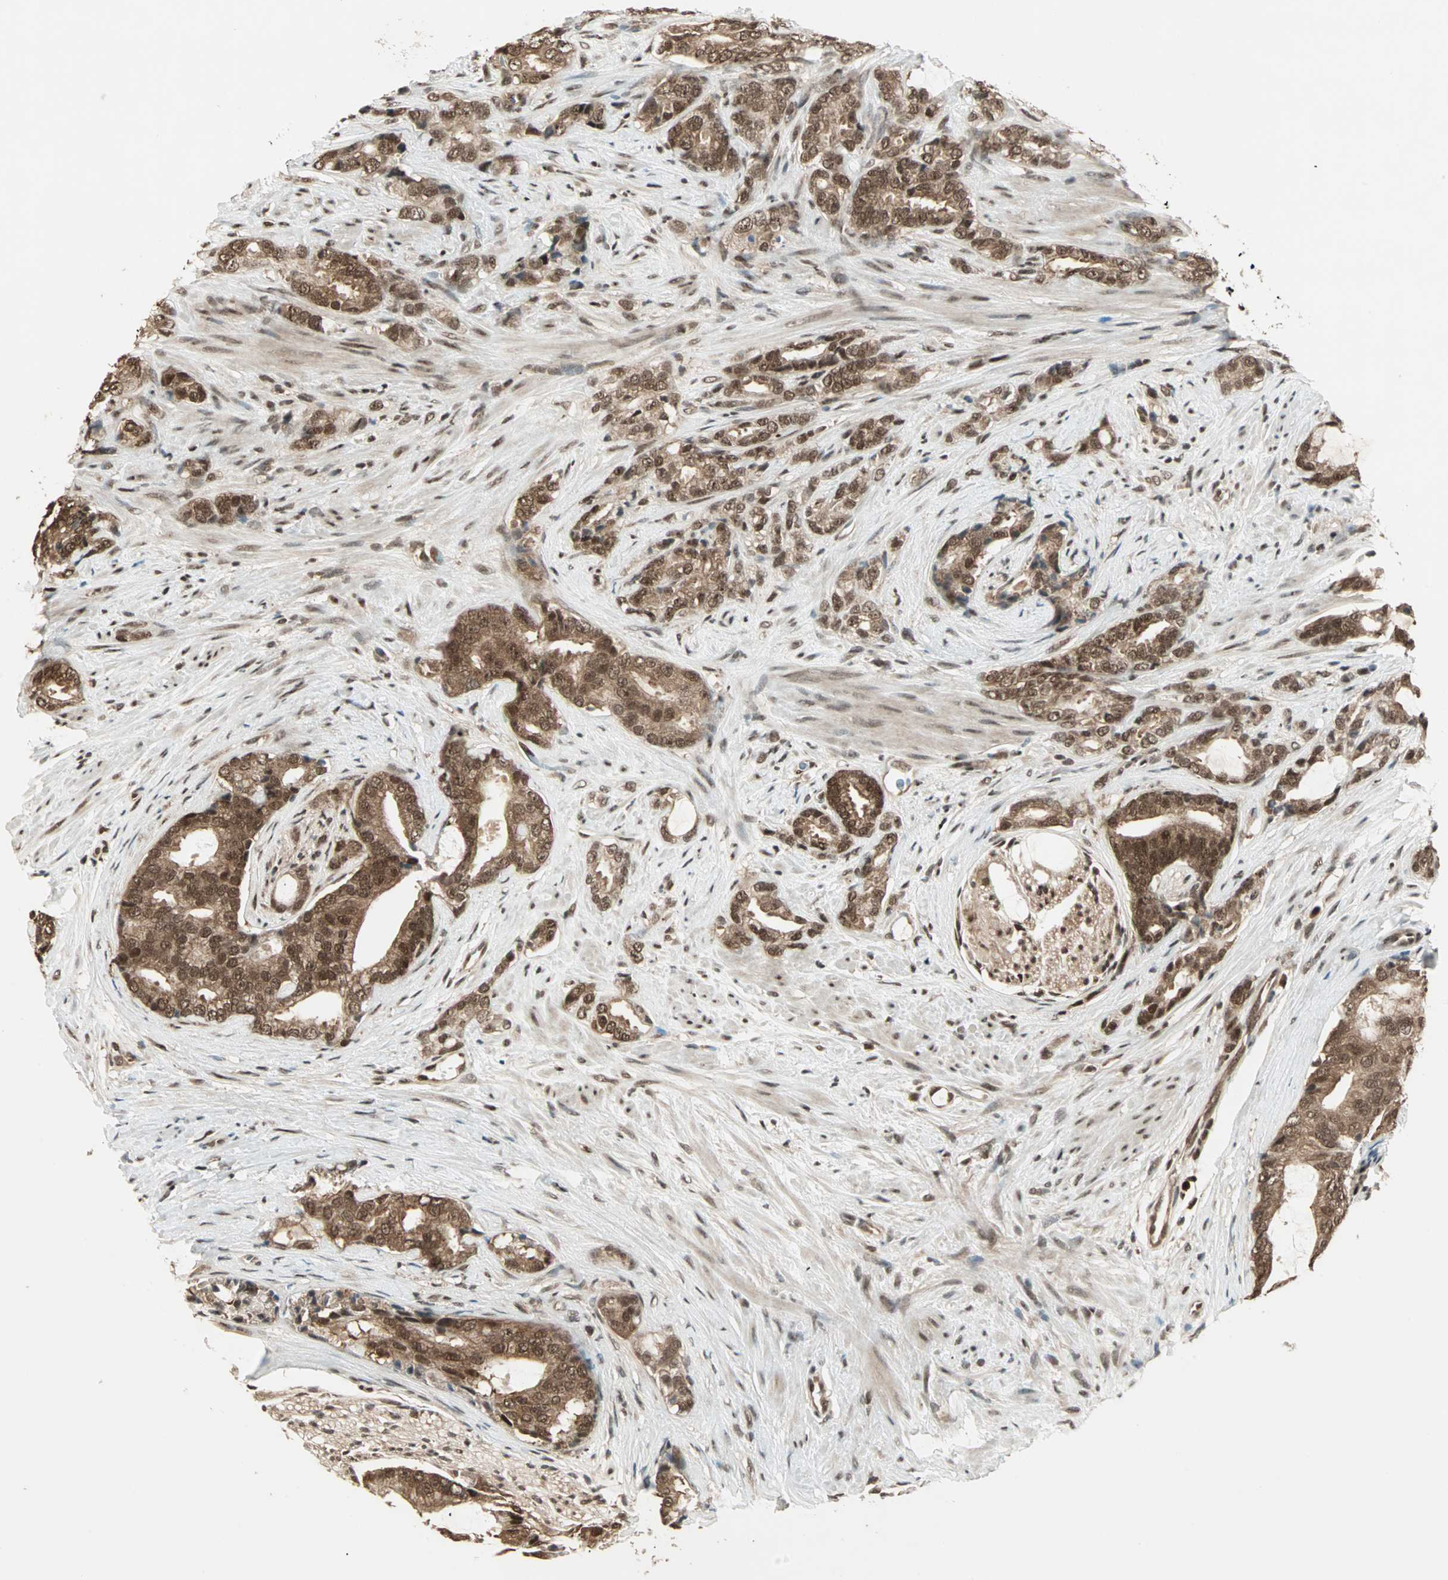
{"staining": {"intensity": "strong", "quantity": ">75%", "location": "cytoplasmic/membranous,nuclear"}, "tissue": "prostate cancer", "cell_type": "Tumor cells", "image_type": "cancer", "snomed": [{"axis": "morphology", "description": "Adenocarcinoma, Low grade"}, {"axis": "topography", "description": "Prostate"}], "caption": "Human prostate low-grade adenocarcinoma stained for a protein (brown) reveals strong cytoplasmic/membranous and nuclear positive expression in about >75% of tumor cells.", "gene": "ZNF44", "patient": {"sex": "male", "age": 58}}